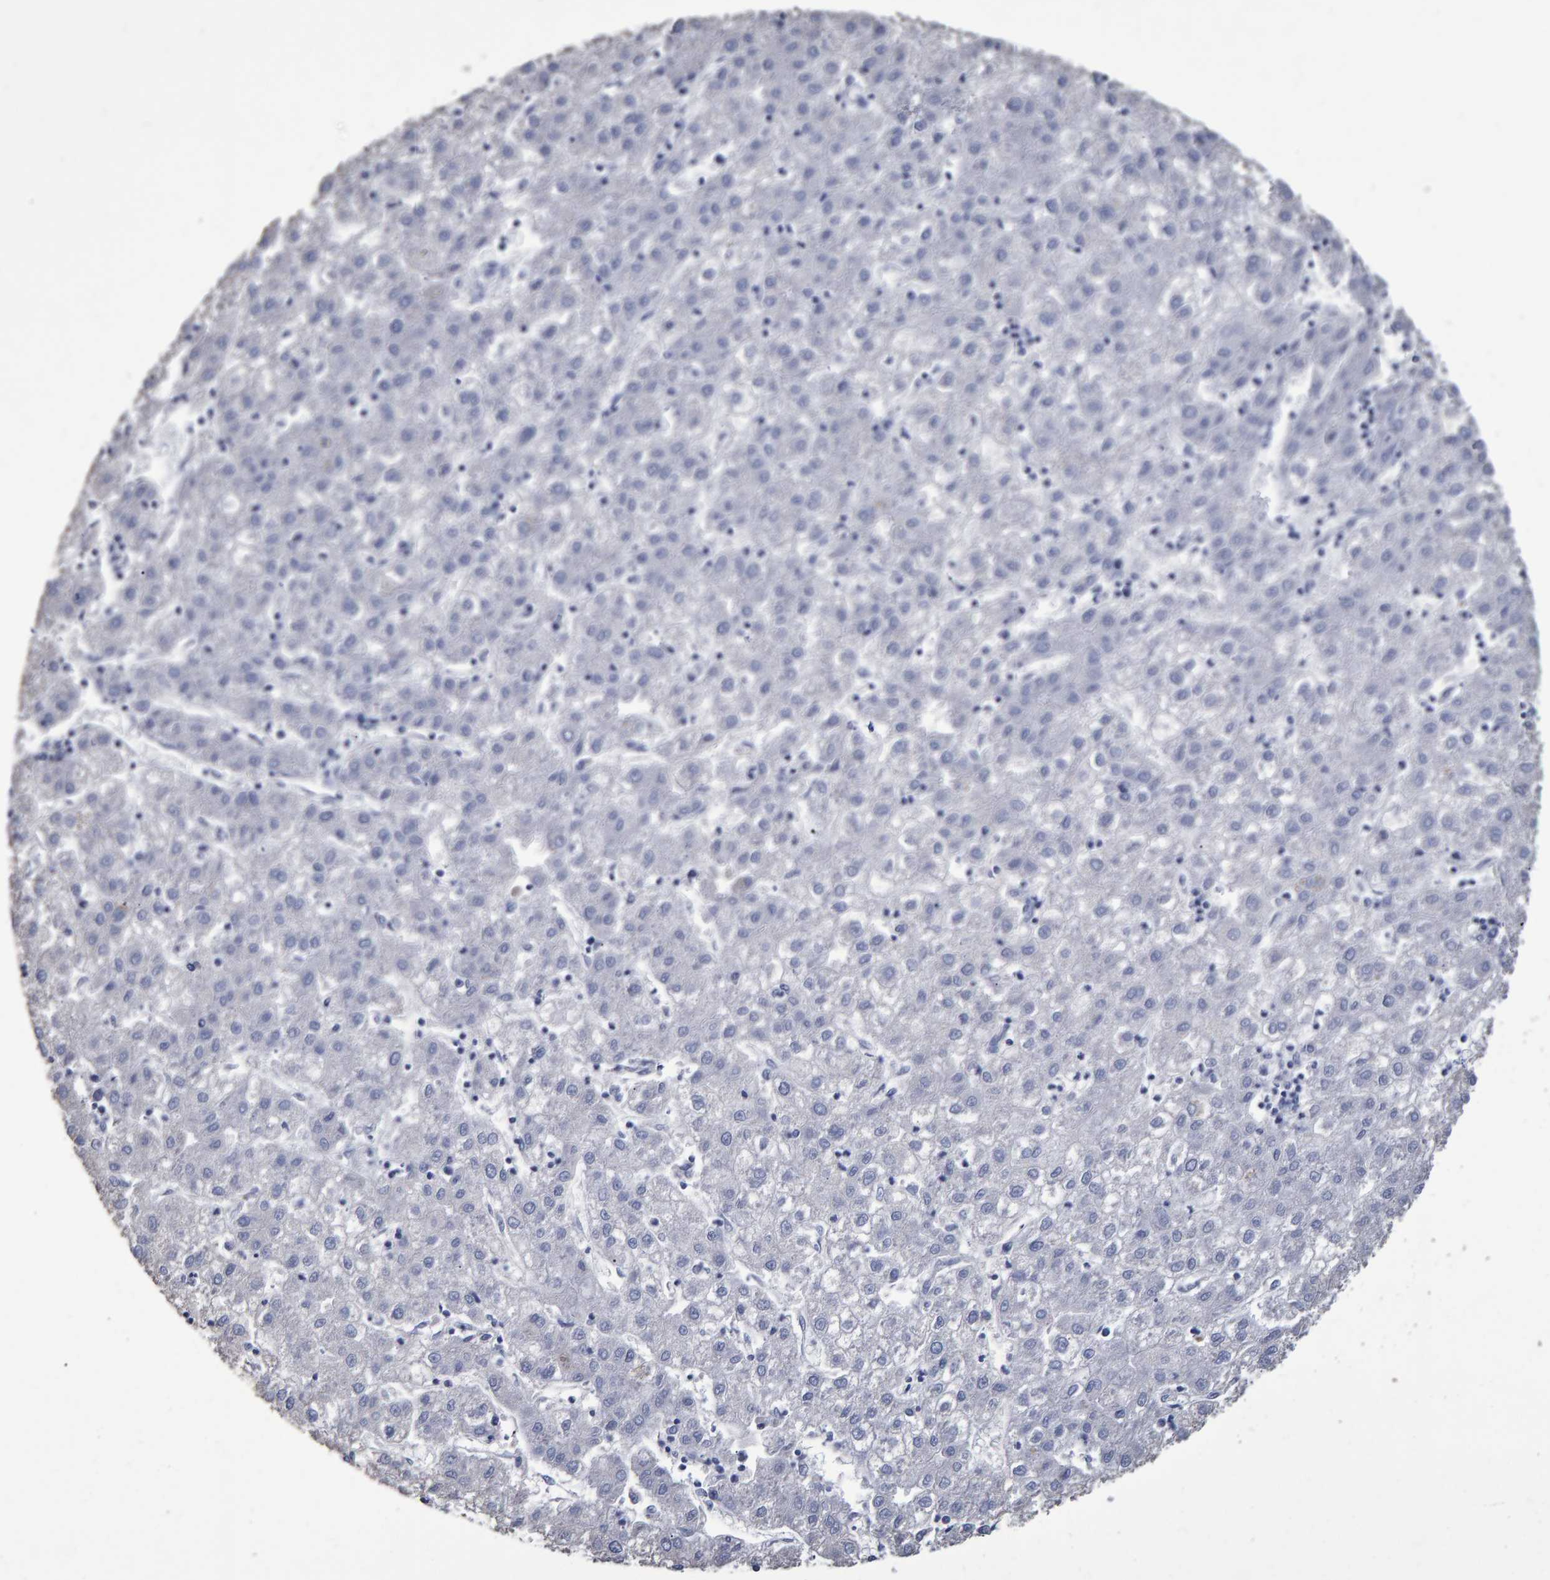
{"staining": {"intensity": "negative", "quantity": "none", "location": "none"}, "tissue": "liver cancer", "cell_type": "Tumor cells", "image_type": "cancer", "snomed": [{"axis": "morphology", "description": "Carcinoma, Hepatocellular, NOS"}, {"axis": "topography", "description": "Liver"}], "caption": "The photomicrograph displays no significant staining in tumor cells of liver cancer (hepatocellular carcinoma).", "gene": "HEMGN", "patient": {"sex": "male", "age": 72}}